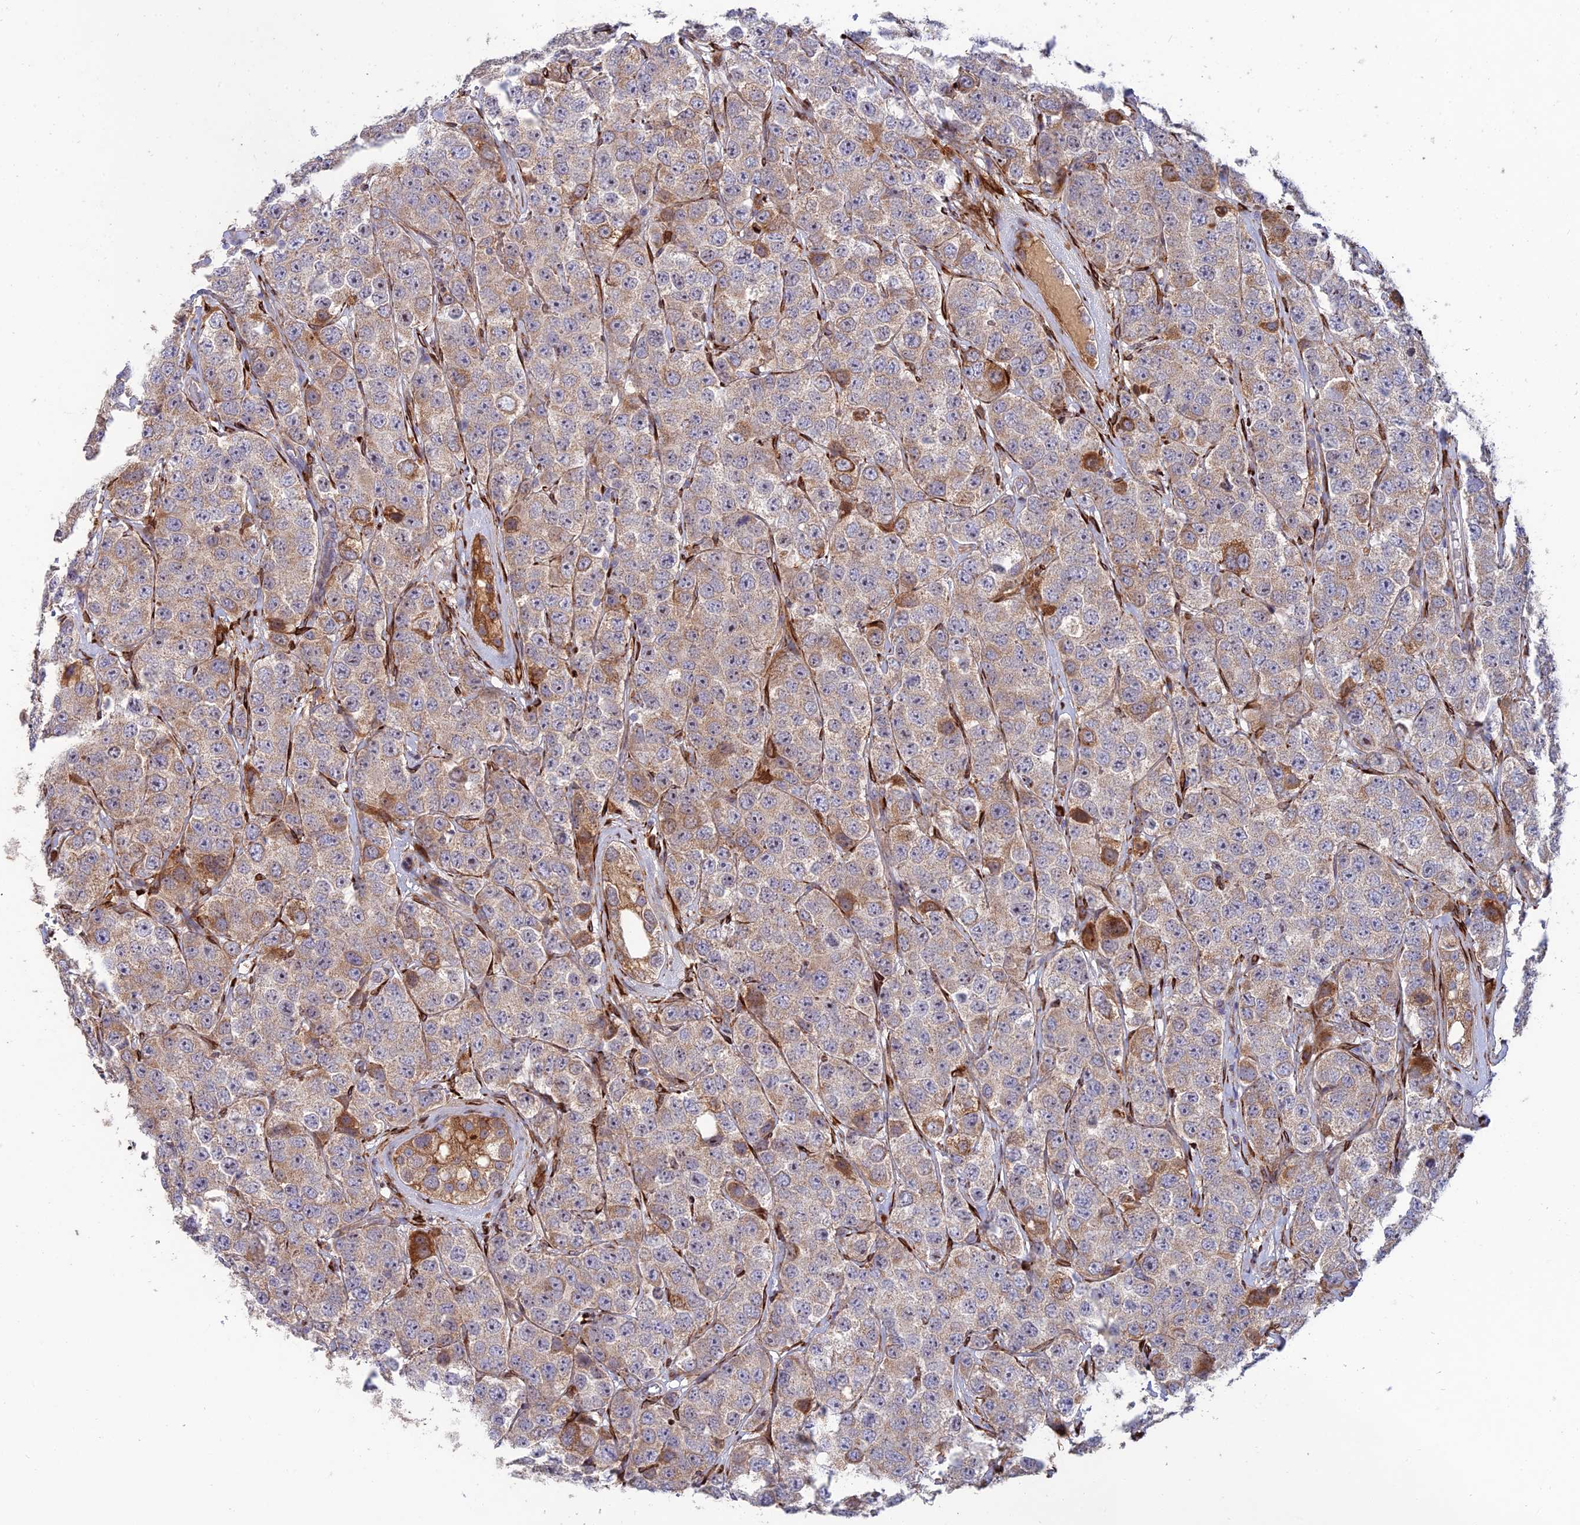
{"staining": {"intensity": "moderate", "quantity": "<25%", "location": "cytoplasmic/membranous"}, "tissue": "testis cancer", "cell_type": "Tumor cells", "image_type": "cancer", "snomed": [{"axis": "morphology", "description": "Seminoma, NOS"}, {"axis": "topography", "description": "Testis"}], "caption": "Immunohistochemistry (IHC) micrograph of neoplastic tissue: seminoma (testis) stained using immunohistochemistry shows low levels of moderate protein expression localized specifically in the cytoplasmic/membranous of tumor cells, appearing as a cytoplasmic/membranous brown color.", "gene": "RCN3", "patient": {"sex": "male", "age": 28}}